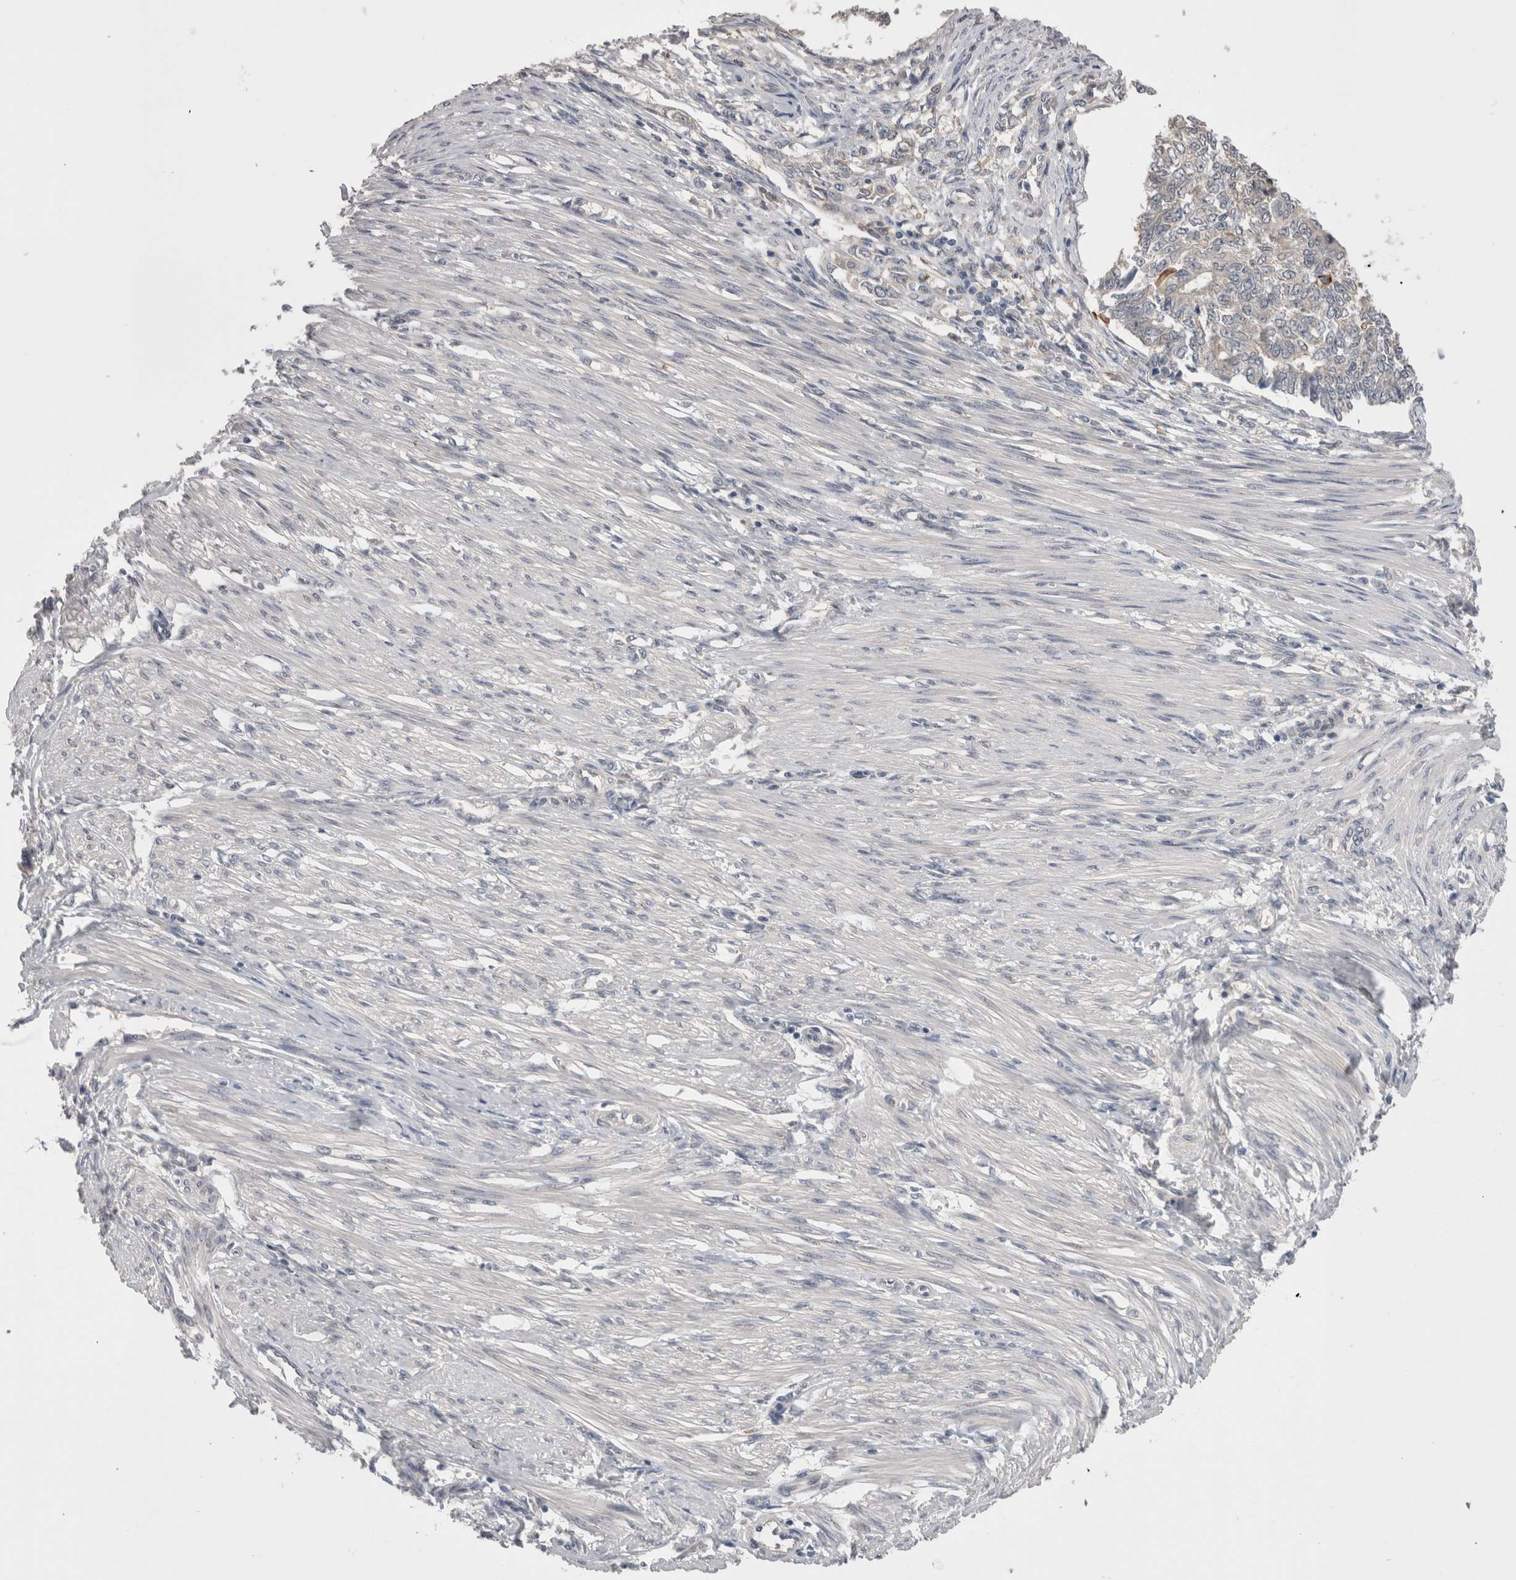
{"staining": {"intensity": "negative", "quantity": "none", "location": "none"}, "tissue": "endometrial cancer", "cell_type": "Tumor cells", "image_type": "cancer", "snomed": [{"axis": "morphology", "description": "Adenocarcinoma, NOS"}, {"axis": "topography", "description": "Endometrium"}], "caption": "This photomicrograph is of endometrial adenocarcinoma stained with immunohistochemistry (IHC) to label a protein in brown with the nuclei are counter-stained blue. There is no staining in tumor cells.", "gene": "DCTN6", "patient": {"sex": "female", "age": 32}}